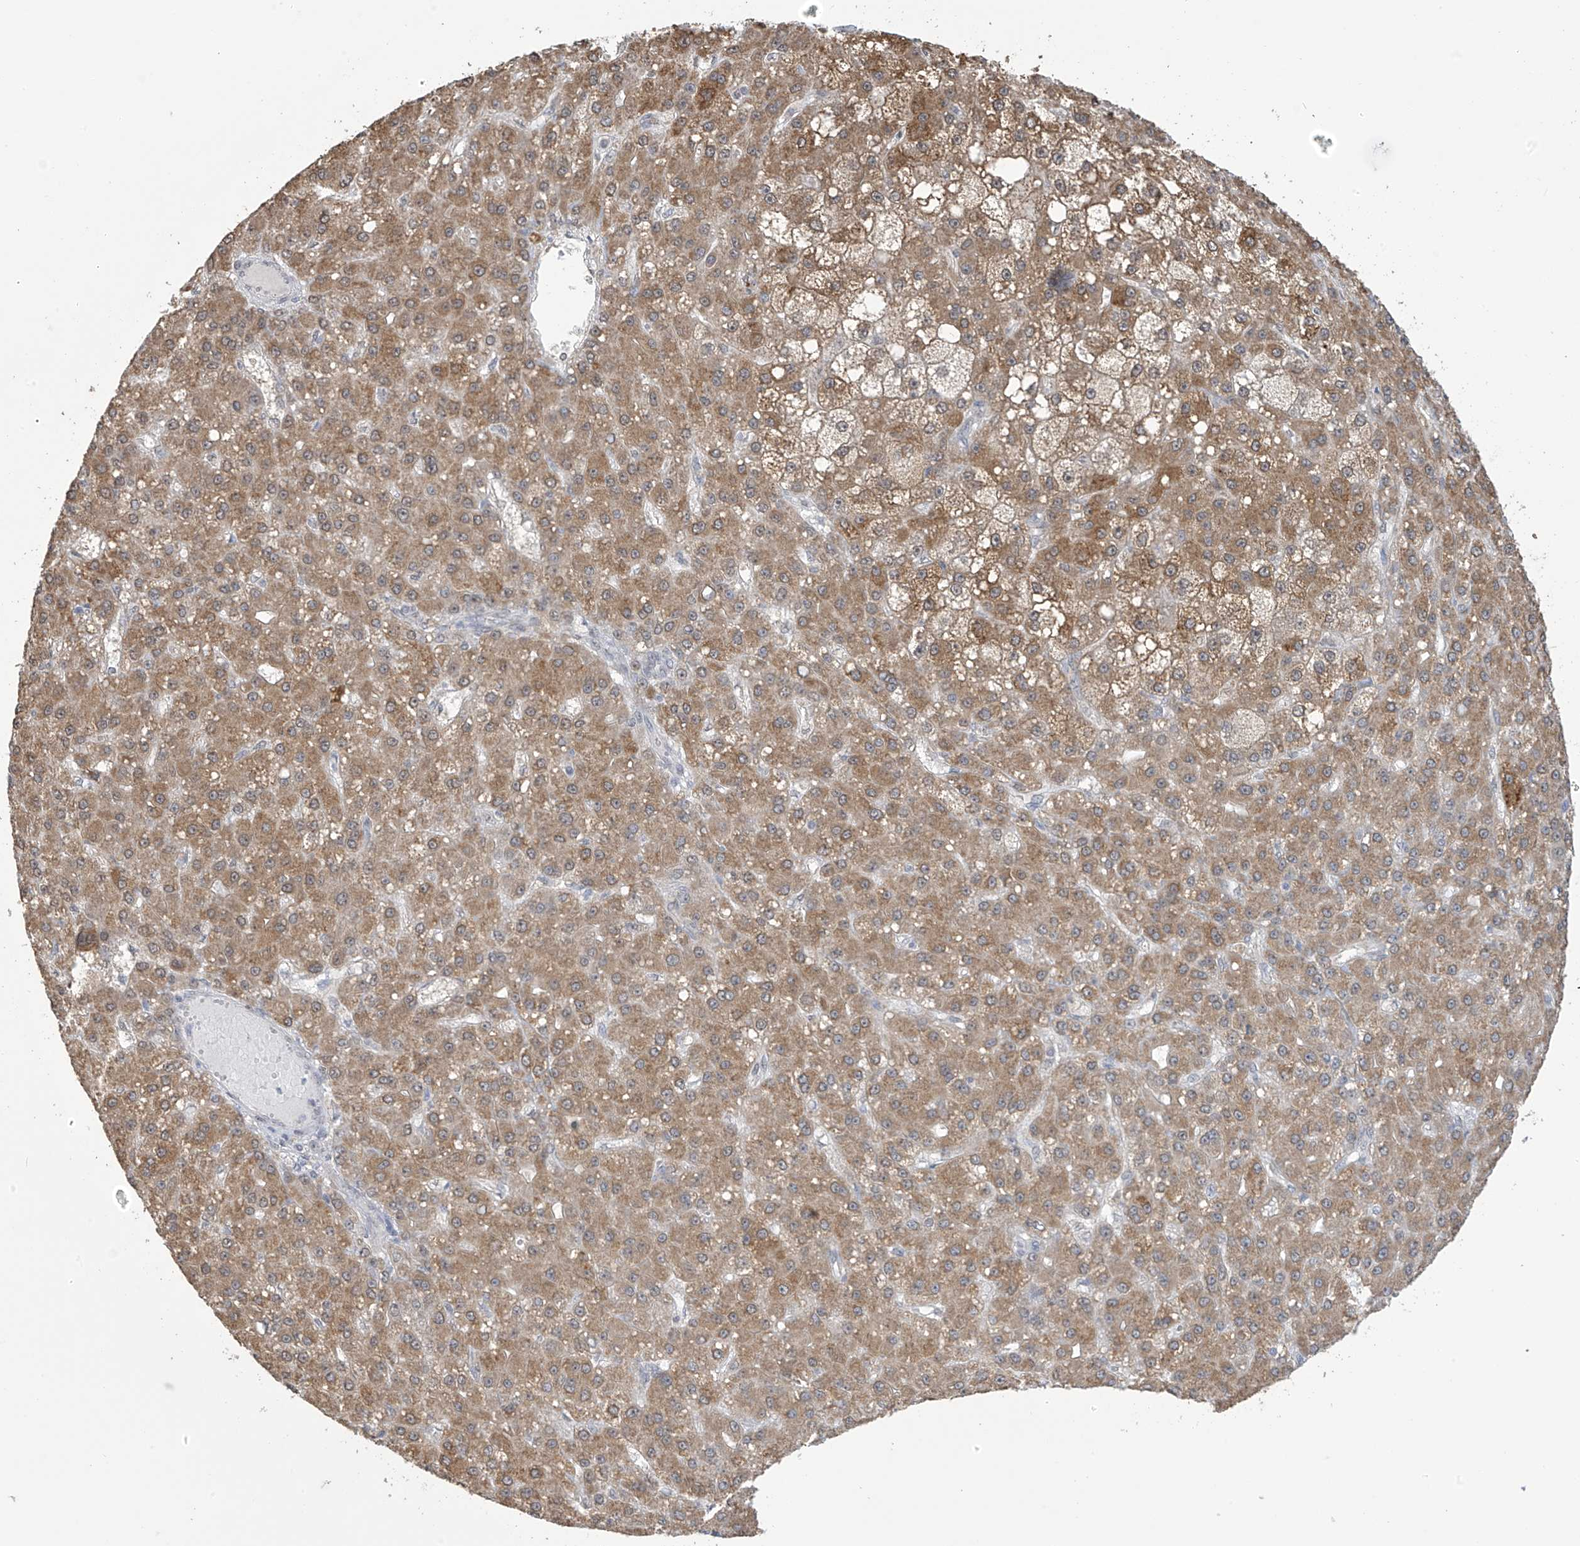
{"staining": {"intensity": "moderate", "quantity": ">75%", "location": "cytoplasmic/membranous,nuclear"}, "tissue": "liver cancer", "cell_type": "Tumor cells", "image_type": "cancer", "snomed": [{"axis": "morphology", "description": "Carcinoma, Hepatocellular, NOS"}, {"axis": "topography", "description": "Liver"}], "caption": "Brown immunohistochemical staining in human liver hepatocellular carcinoma demonstrates moderate cytoplasmic/membranous and nuclear staining in approximately >75% of tumor cells. The staining was performed using DAB (3,3'-diaminobenzidine) to visualize the protein expression in brown, while the nuclei were stained in blue with hematoxylin (Magnification: 20x).", "gene": "KIAA1522", "patient": {"sex": "male", "age": 67}}